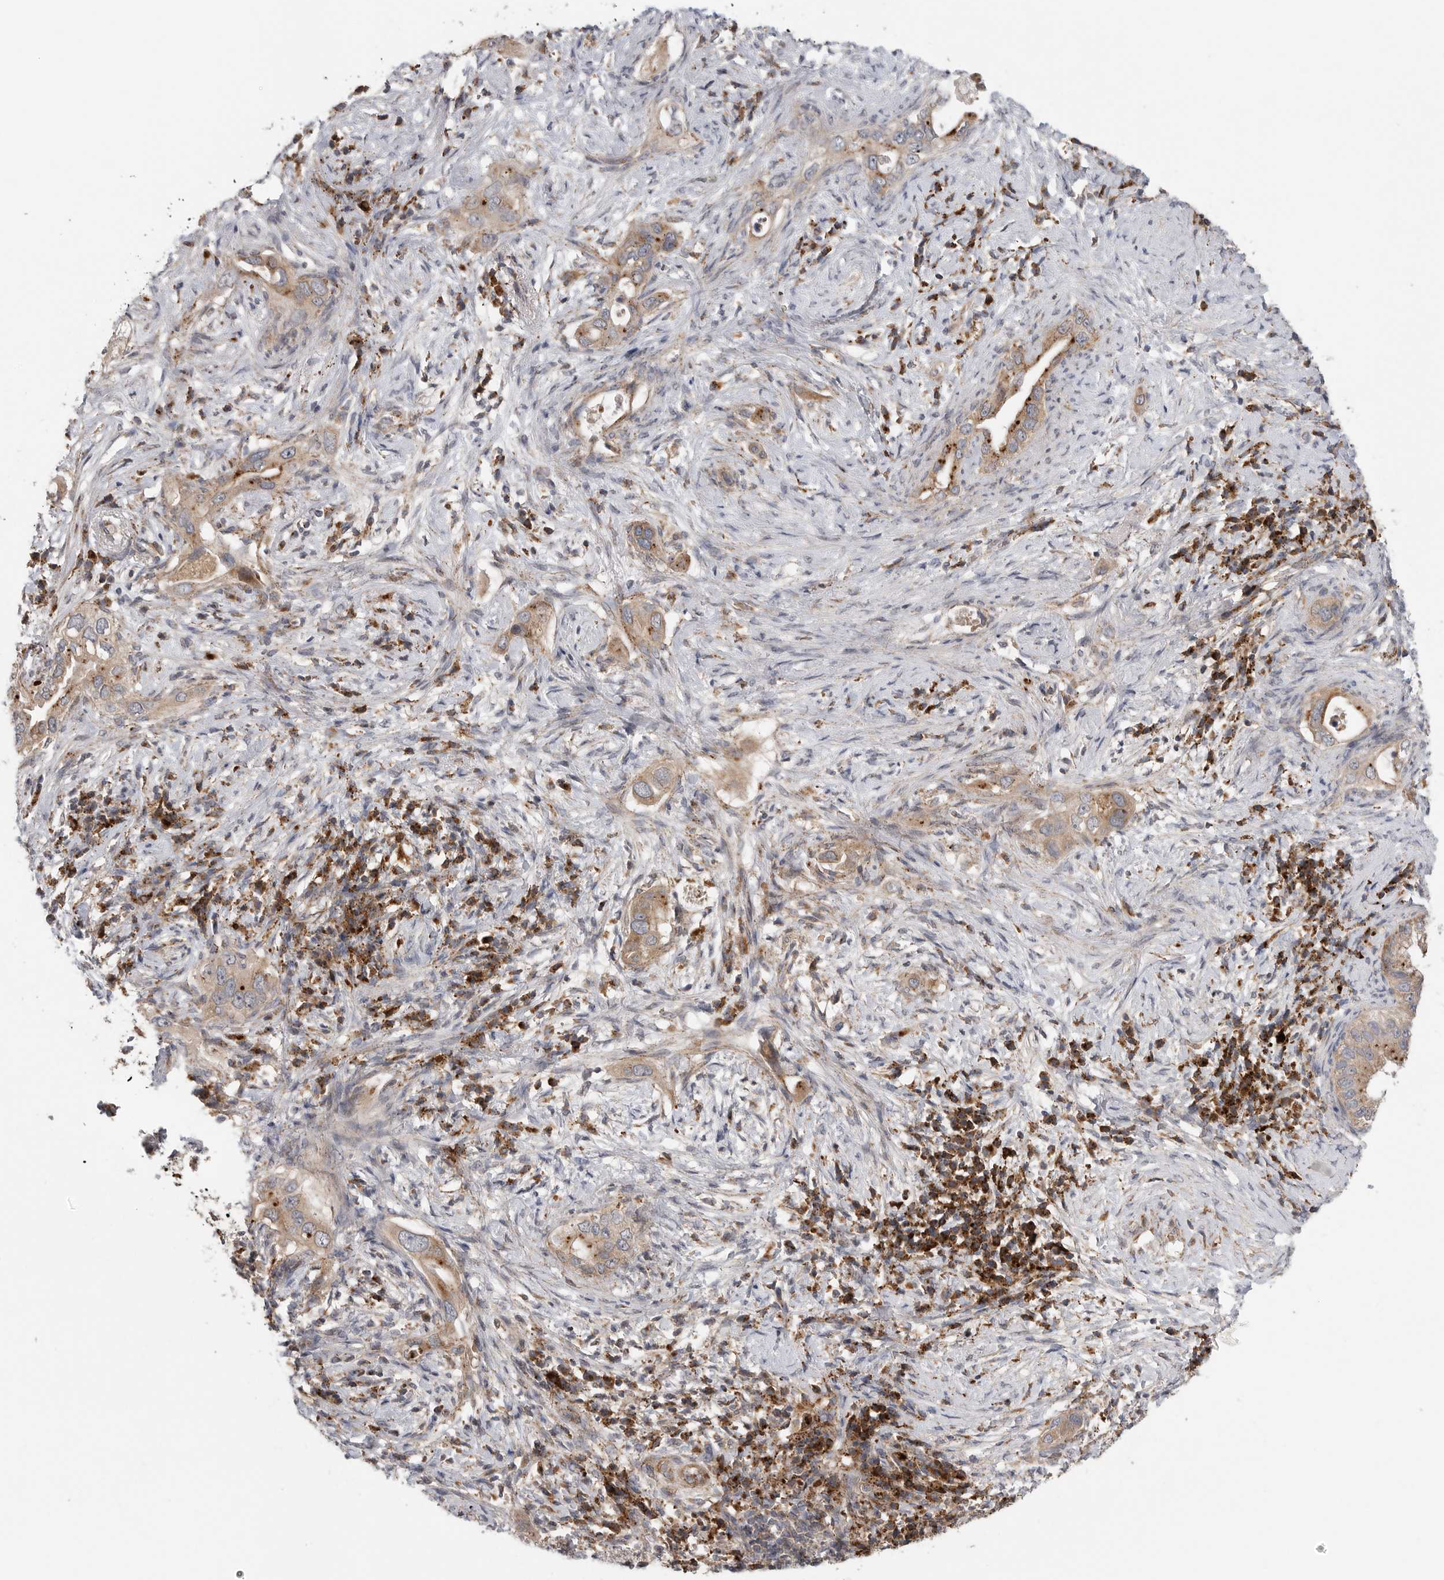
{"staining": {"intensity": "moderate", "quantity": ">75%", "location": "cytoplasmic/membranous"}, "tissue": "pancreatic cancer", "cell_type": "Tumor cells", "image_type": "cancer", "snomed": [{"axis": "morphology", "description": "Inflammation, NOS"}, {"axis": "morphology", "description": "Adenocarcinoma, NOS"}, {"axis": "topography", "description": "Pancreas"}], "caption": "Pancreatic cancer (adenocarcinoma) stained with IHC exhibits moderate cytoplasmic/membranous staining in about >75% of tumor cells.", "gene": "GALNS", "patient": {"sex": "female", "age": 56}}